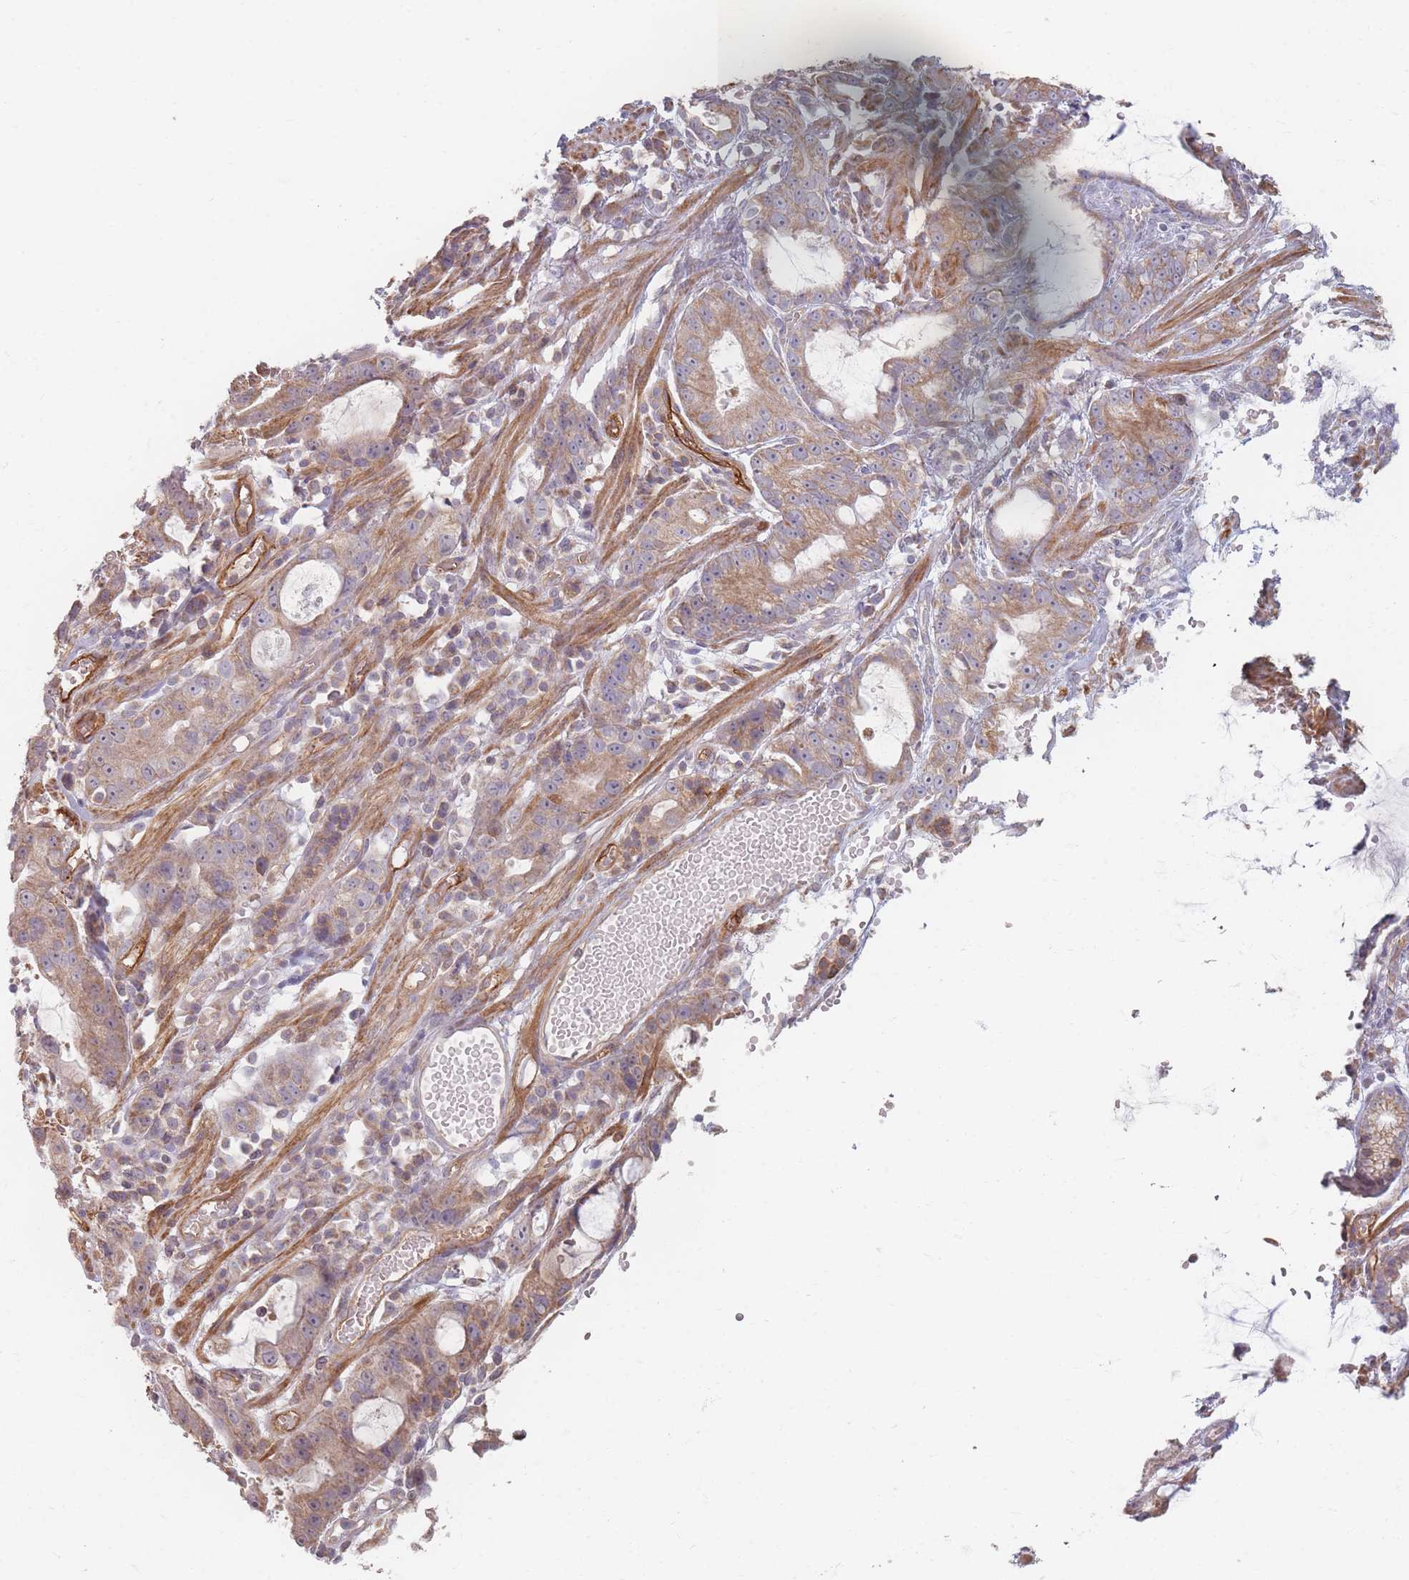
{"staining": {"intensity": "moderate", "quantity": ">75%", "location": "cytoplasmic/membranous"}, "tissue": "stomach cancer", "cell_type": "Tumor cells", "image_type": "cancer", "snomed": [{"axis": "morphology", "description": "Adenocarcinoma, NOS"}, {"axis": "topography", "description": "Stomach"}], "caption": "Human stomach cancer stained for a protein (brown) shows moderate cytoplasmic/membranous positive positivity in approximately >75% of tumor cells.", "gene": "MRPS6", "patient": {"sex": "male", "age": 55}}